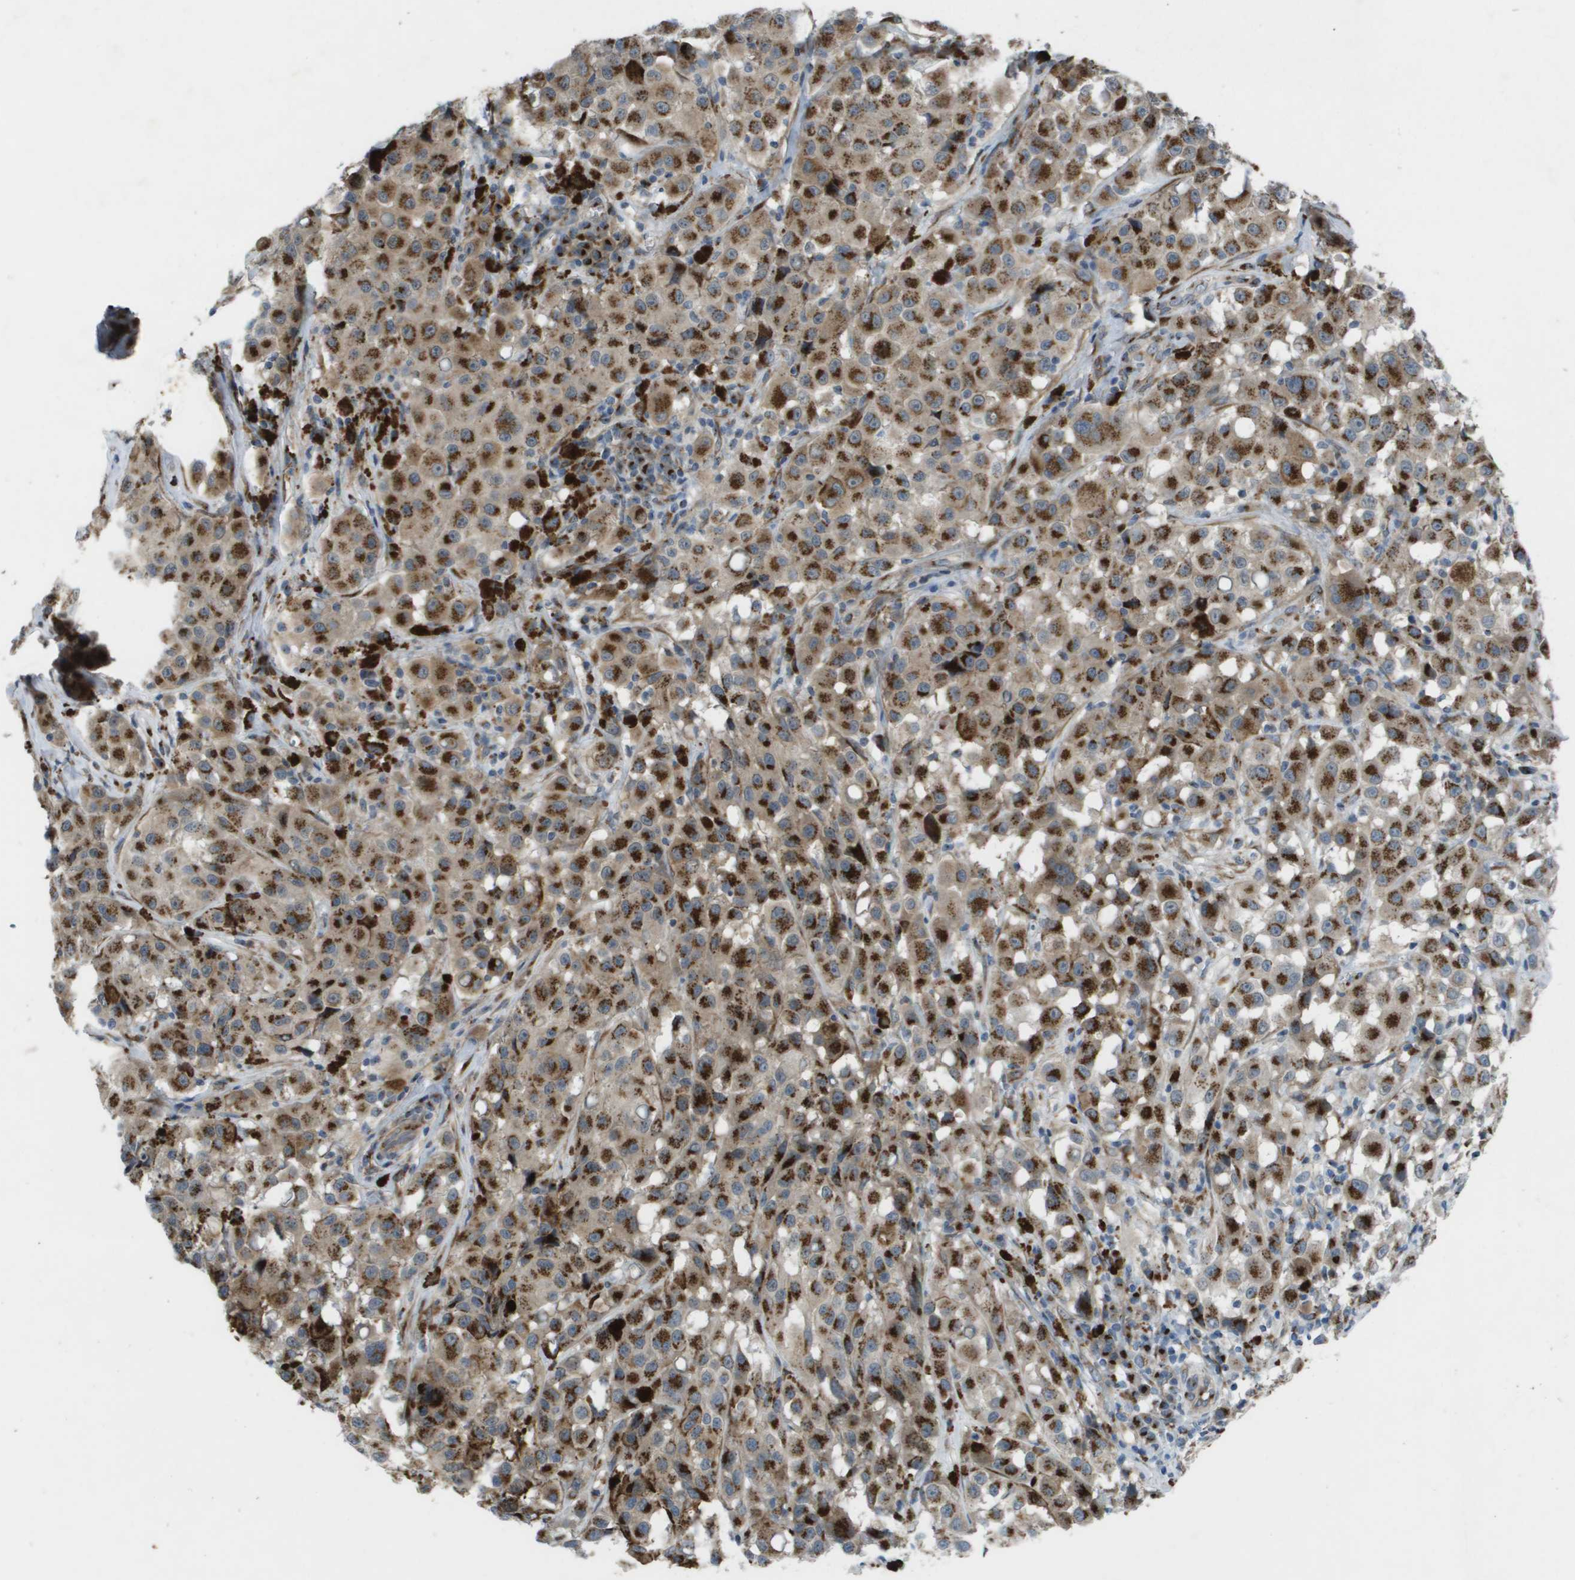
{"staining": {"intensity": "strong", "quantity": ">75%", "location": "cytoplasmic/membranous"}, "tissue": "melanoma", "cell_type": "Tumor cells", "image_type": "cancer", "snomed": [{"axis": "morphology", "description": "Malignant melanoma, NOS"}, {"axis": "topography", "description": "Skin"}], "caption": "Strong cytoplasmic/membranous expression for a protein is identified in approximately >75% of tumor cells of malignant melanoma using immunohistochemistry (IHC).", "gene": "QSOX2", "patient": {"sex": "male", "age": 84}}